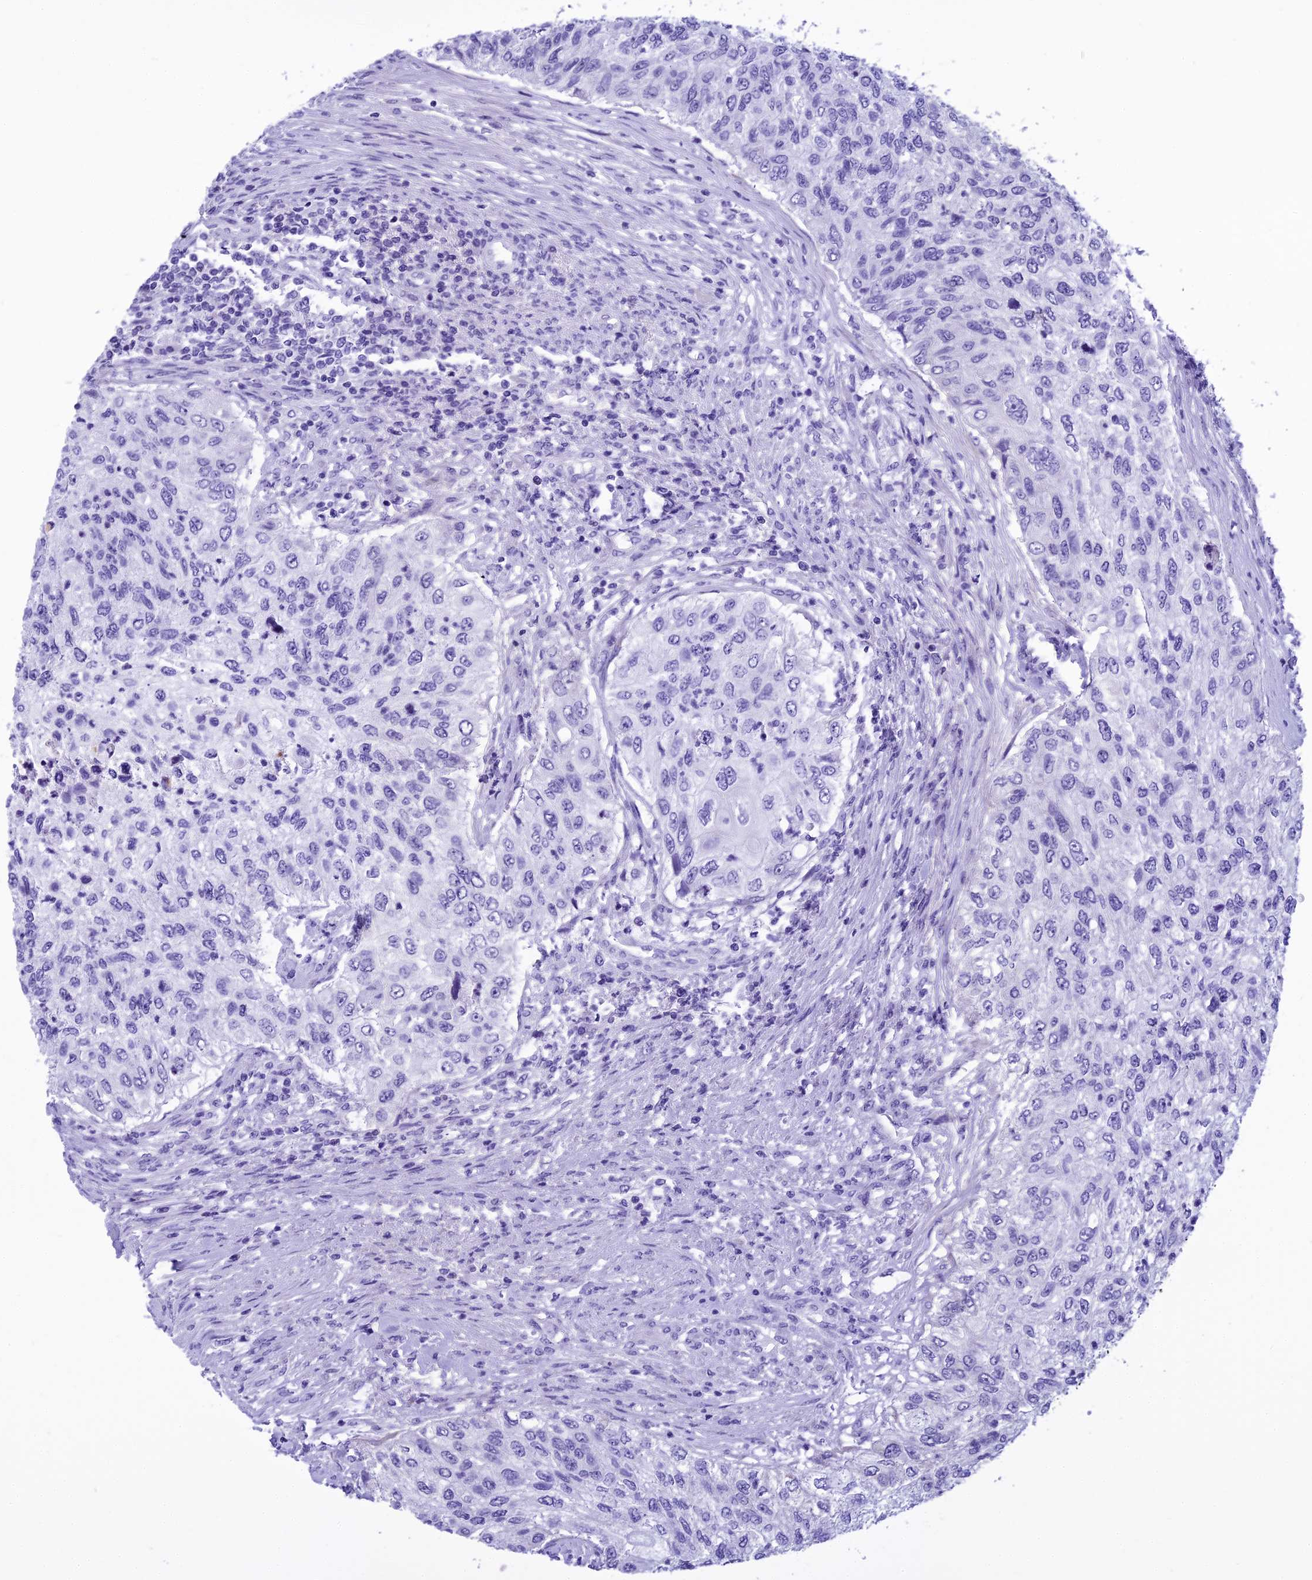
{"staining": {"intensity": "negative", "quantity": "none", "location": "none"}, "tissue": "urothelial cancer", "cell_type": "Tumor cells", "image_type": "cancer", "snomed": [{"axis": "morphology", "description": "Urothelial carcinoma, High grade"}, {"axis": "topography", "description": "Urinary bladder"}], "caption": "Tumor cells are negative for protein expression in human high-grade urothelial carcinoma. The staining is performed using DAB (3,3'-diaminobenzidine) brown chromogen with nuclei counter-stained in using hematoxylin.", "gene": "KCTD14", "patient": {"sex": "female", "age": 60}}